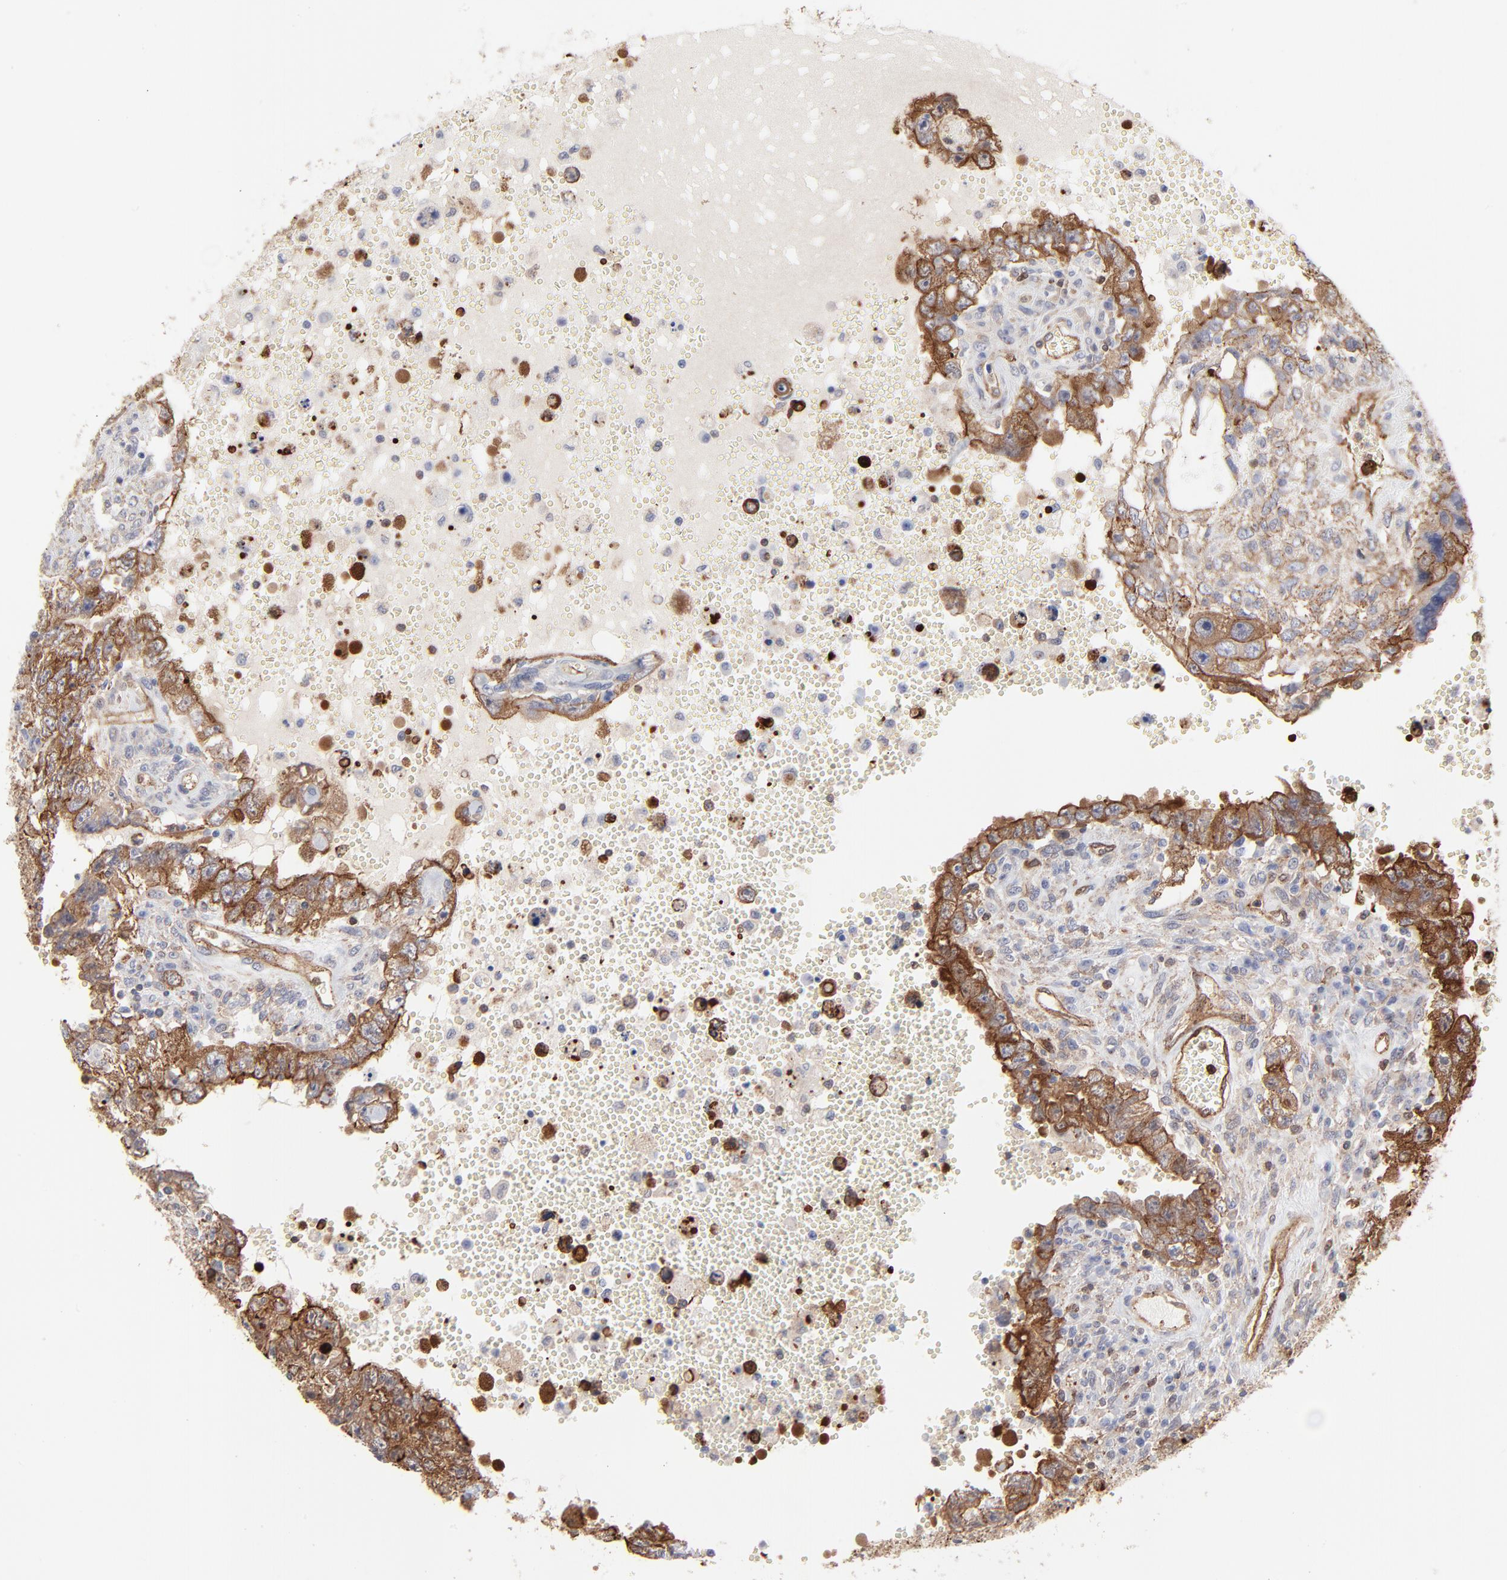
{"staining": {"intensity": "strong", "quantity": ">75%", "location": "cytoplasmic/membranous"}, "tissue": "testis cancer", "cell_type": "Tumor cells", "image_type": "cancer", "snomed": [{"axis": "morphology", "description": "Carcinoma, Embryonal, NOS"}, {"axis": "topography", "description": "Testis"}], "caption": "Testis embryonal carcinoma stained for a protein demonstrates strong cytoplasmic/membranous positivity in tumor cells.", "gene": "PXN", "patient": {"sex": "male", "age": 26}}